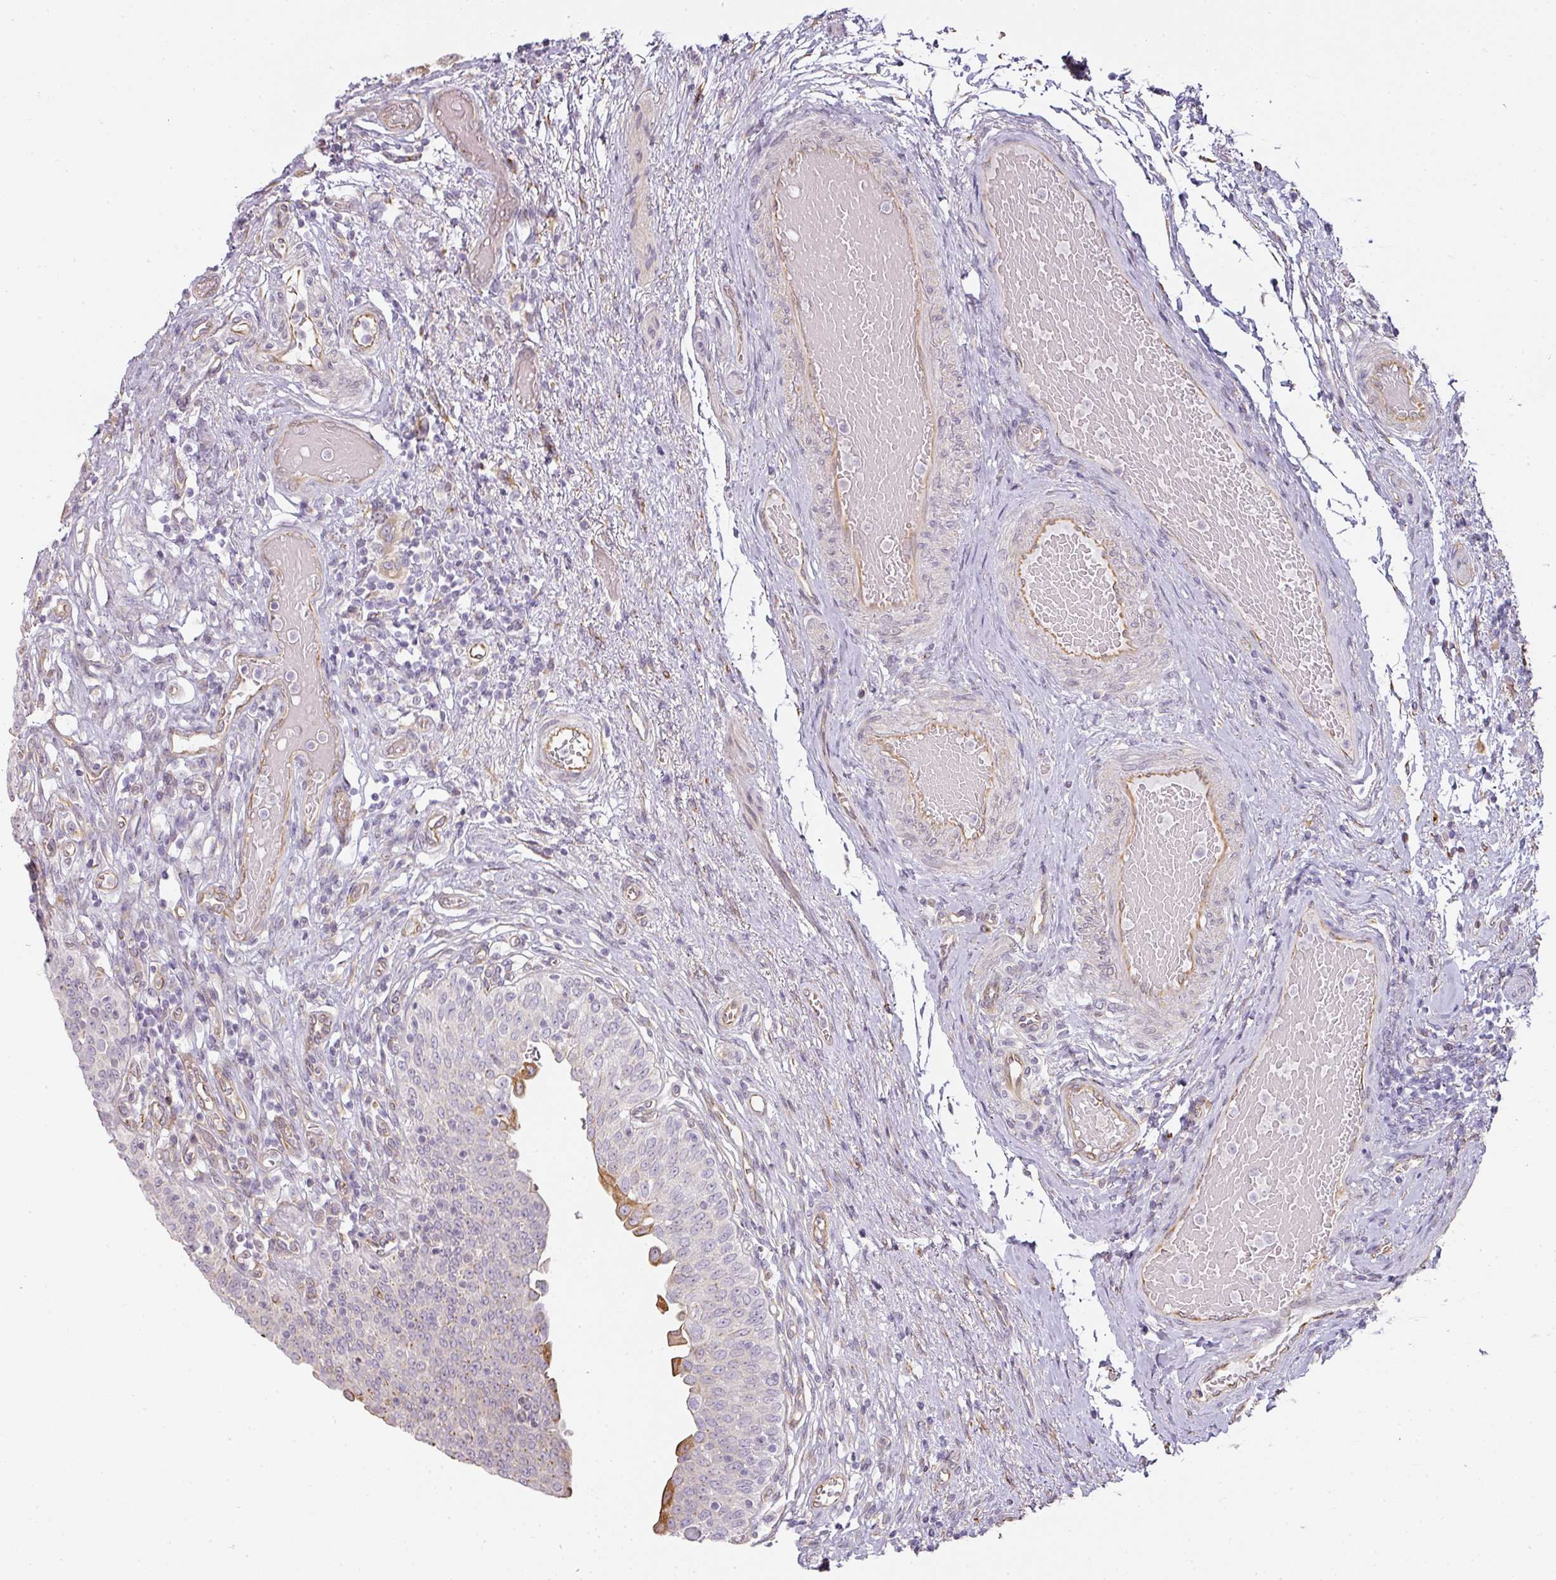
{"staining": {"intensity": "moderate", "quantity": "<25%", "location": "cytoplasmic/membranous"}, "tissue": "urinary bladder", "cell_type": "Urothelial cells", "image_type": "normal", "snomed": [{"axis": "morphology", "description": "Normal tissue, NOS"}, {"axis": "topography", "description": "Urinary bladder"}], "caption": "IHC of unremarkable human urinary bladder reveals low levels of moderate cytoplasmic/membranous staining in about <25% of urothelial cells.", "gene": "ATP8B2", "patient": {"sex": "male", "age": 71}}